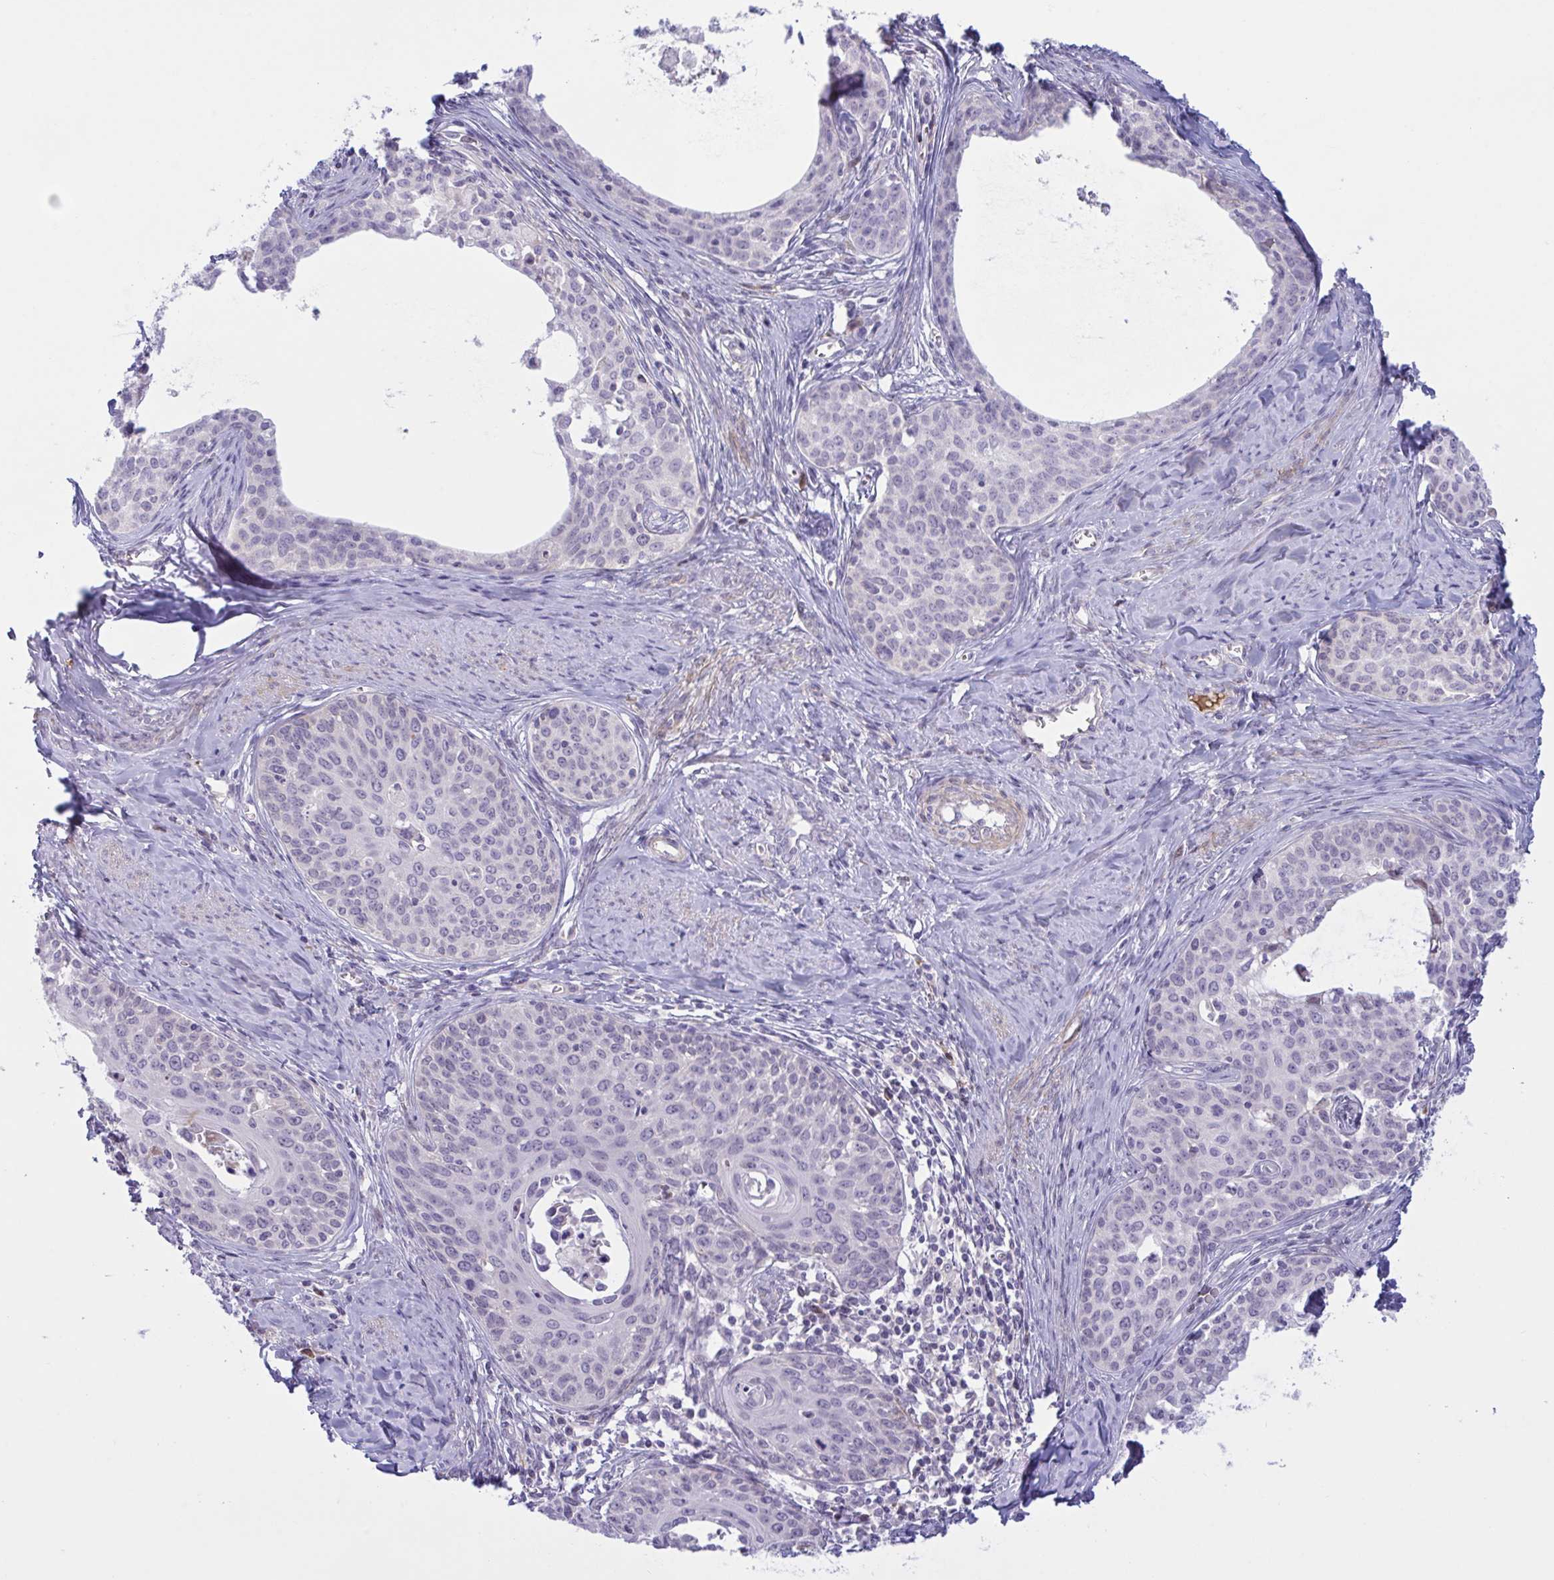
{"staining": {"intensity": "negative", "quantity": "none", "location": "none"}, "tissue": "cervical cancer", "cell_type": "Tumor cells", "image_type": "cancer", "snomed": [{"axis": "morphology", "description": "Squamous cell carcinoma, NOS"}, {"axis": "morphology", "description": "Adenocarcinoma, NOS"}, {"axis": "topography", "description": "Cervix"}], "caption": "Cervical cancer (squamous cell carcinoma) was stained to show a protein in brown. There is no significant expression in tumor cells.", "gene": "VWC2", "patient": {"sex": "female", "age": 52}}